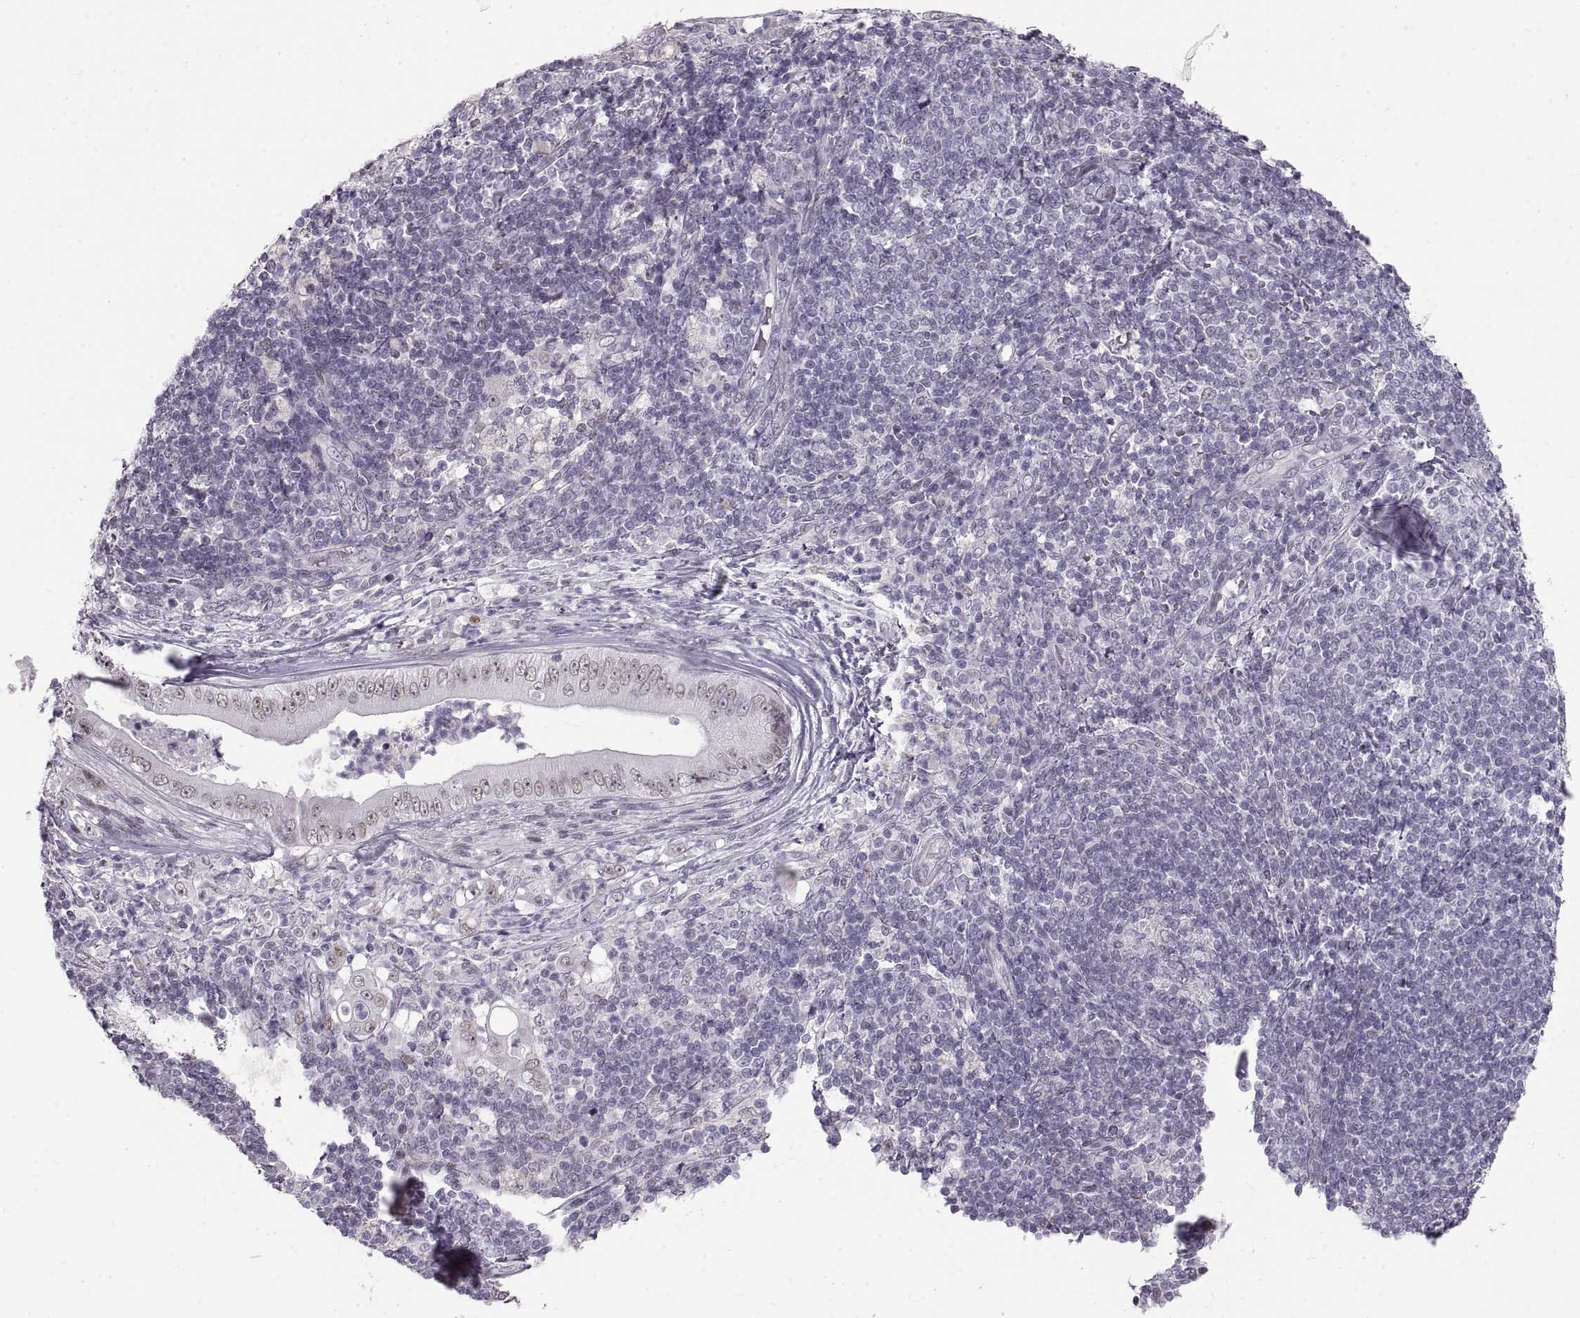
{"staining": {"intensity": "negative", "quantity": "none", "location": "none"}, "tissue": "pancreatic cancer", "cell_type": "Tumor cells", "image_type": "cancer", "snomed": [{"axis": "morphology", "description": "Adenocarcinoma, NOS"}, {"axis": "topography", "description": "Pancreas"}], "caption": "Adenocarcinoma (pancreatic) was stained to show a protein in brown. There is no significant expression in tumor cells.", "gene": "NANOS3", "patient": {"sex": "male", "age": 71}}